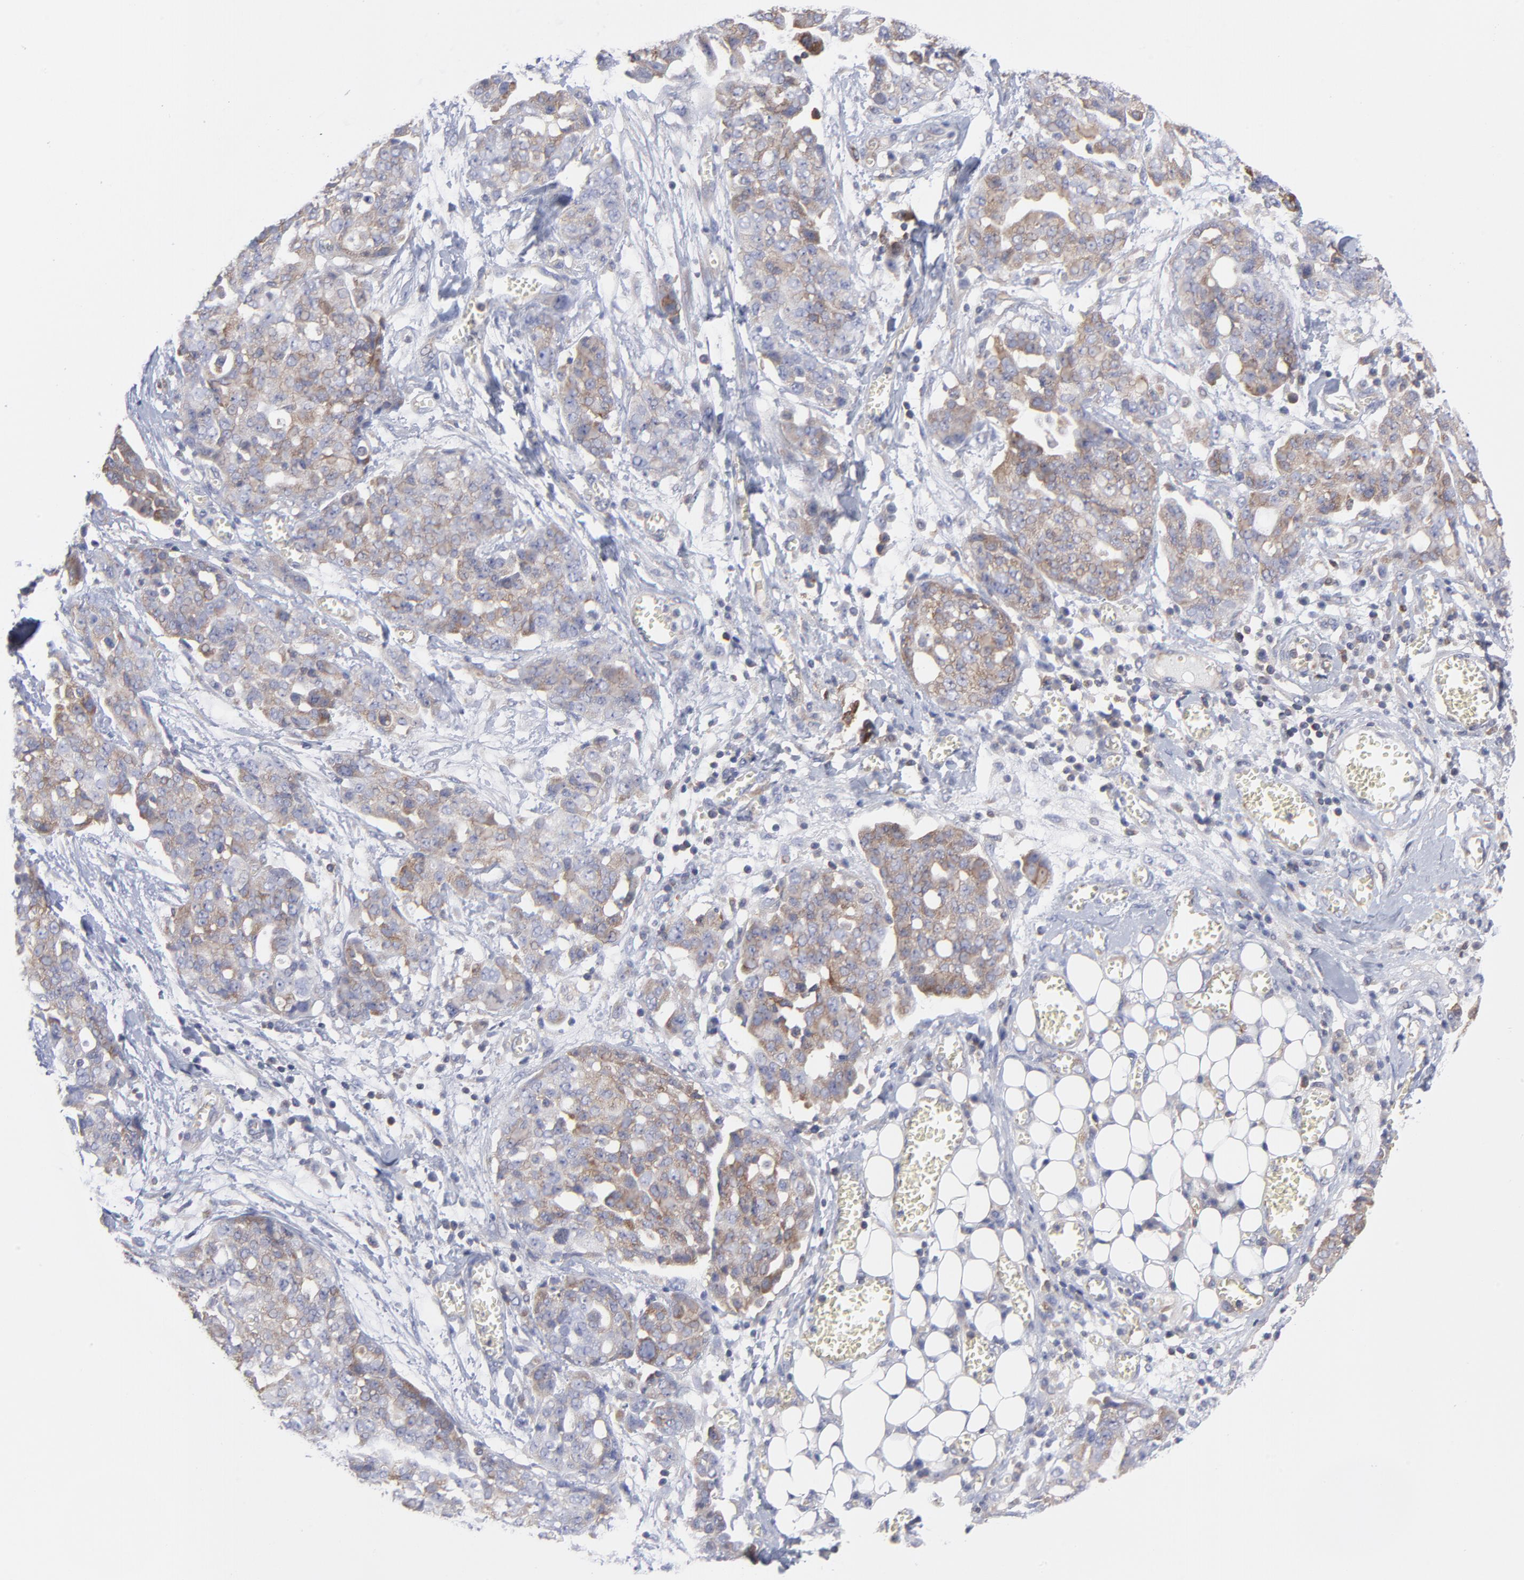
{"staining": {"intensity": "weak", "quantity": "25%-75%", "location": "cytoplasmic/membranous"}, "tissue": "ovarian cancer", "cell_type": "Tumor cells", "image_type": "cancer", "snomed": [{"axis": "morphology", "description": "Cystadenocarcinoma, serous, NOS"}, {"axis": "topography", "description": "Soft tissue"}, {"axis": "topography", "description": "Ovary"}], "caption": "A histopathology image of serous cystadenocarcinoma (ovarian) stained for a protein reveals weak cytoplasmic/membranous brown staining in tumor cells.", "gene": "NFKBIA", "patient": {"sex": "female", "age": 57}}